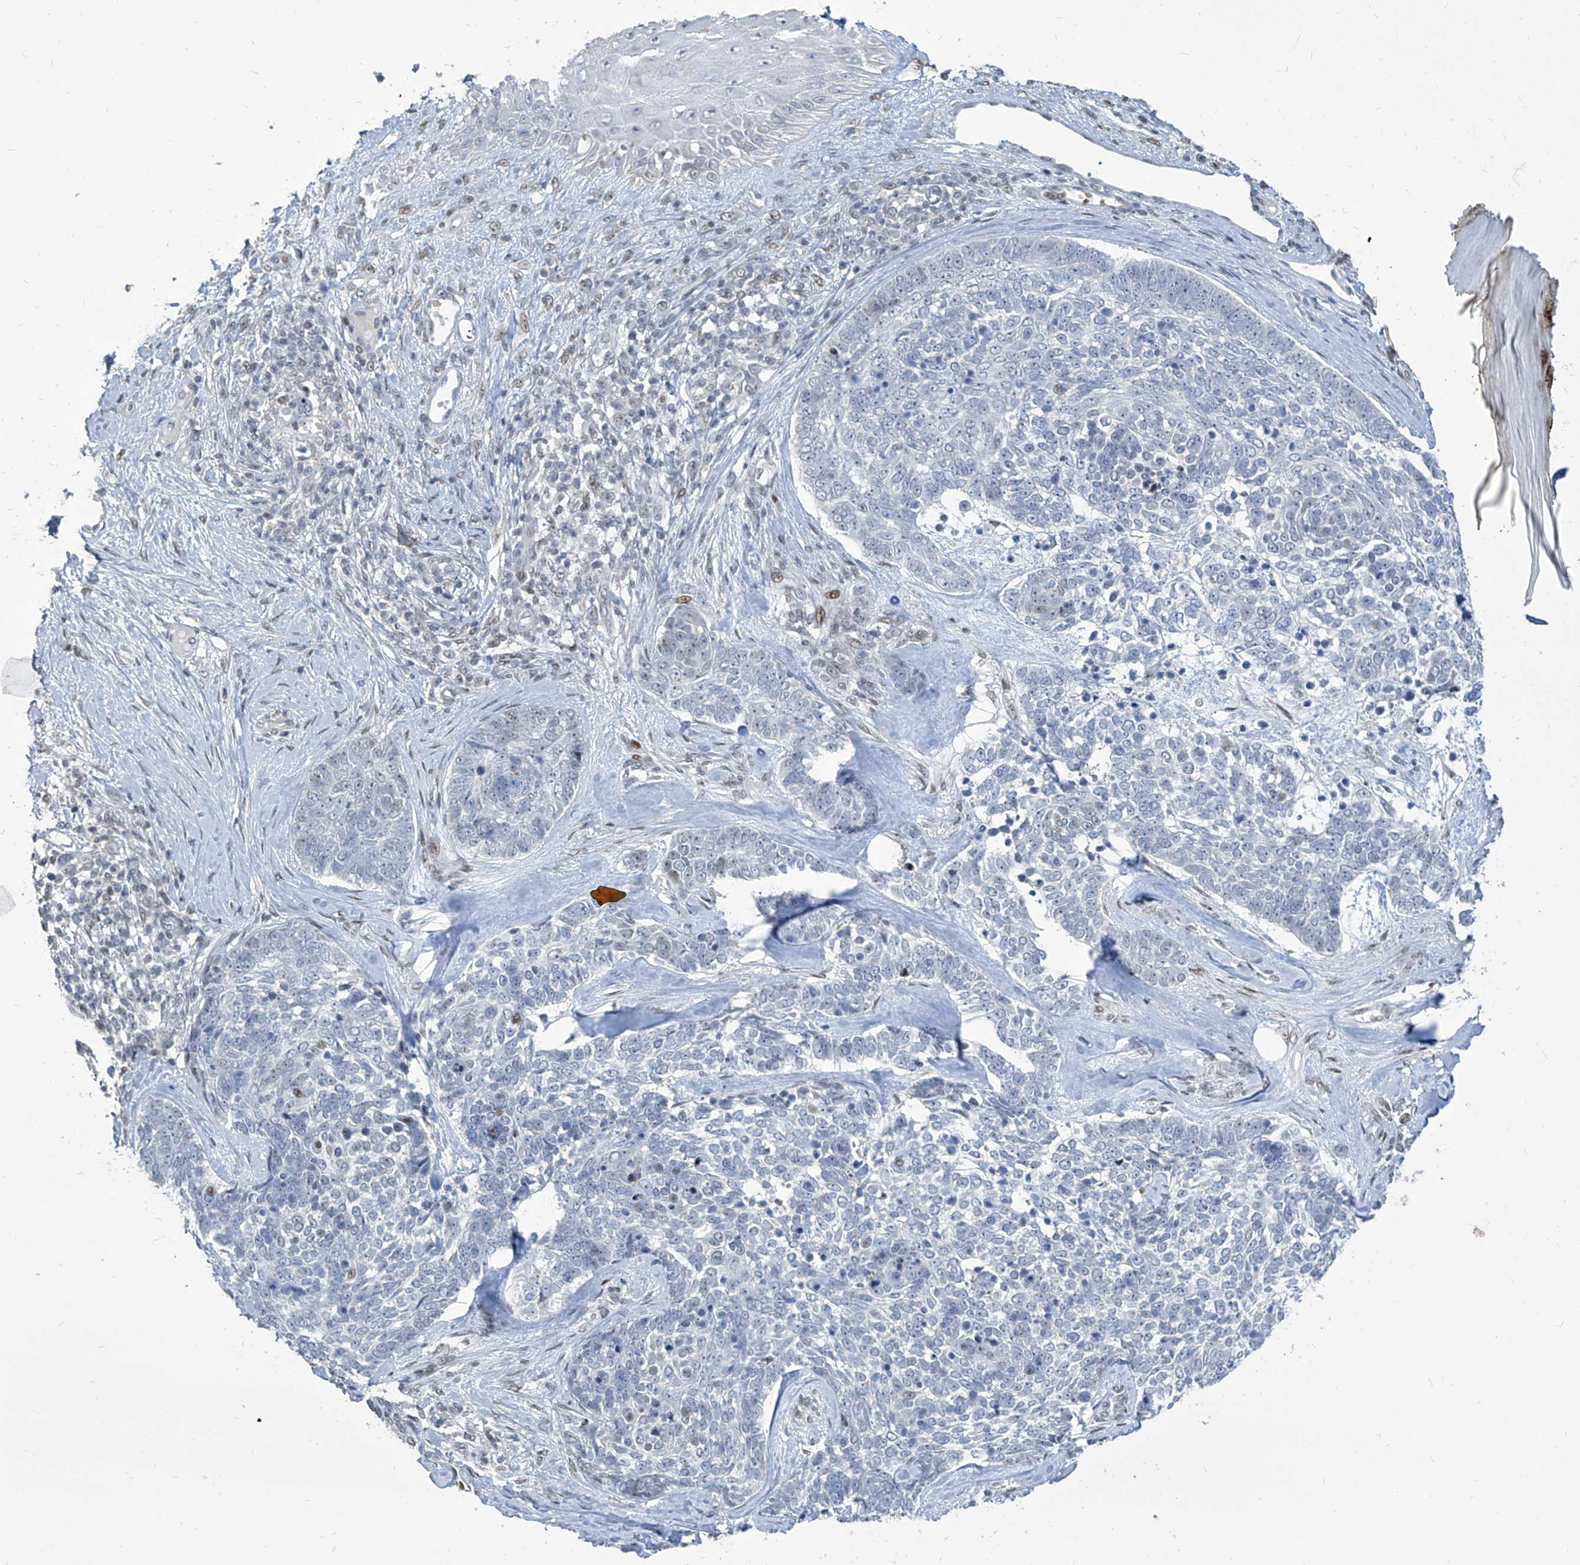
{"staining": {"intensity": "negative", "quantity": "none", "location": "none"}, "tissue": "skin cancer", "cell_type": "Tumor cells", "image_type": "cancer", "snomed": [{"axis": "morphology", "description": "Basal cell carcinoma"}, {"axis": "topography", "description": "Skin"}], "caption": "There is no significant staining in tumor cells of basal cell carcinoma (skin). (Stains: DAB IHC with hematoxylin counter stain, Microscopy: brightfield microscopy at high magnification).", "gene": "IRF2", "patient": {"sex": "female", "age": 81}}